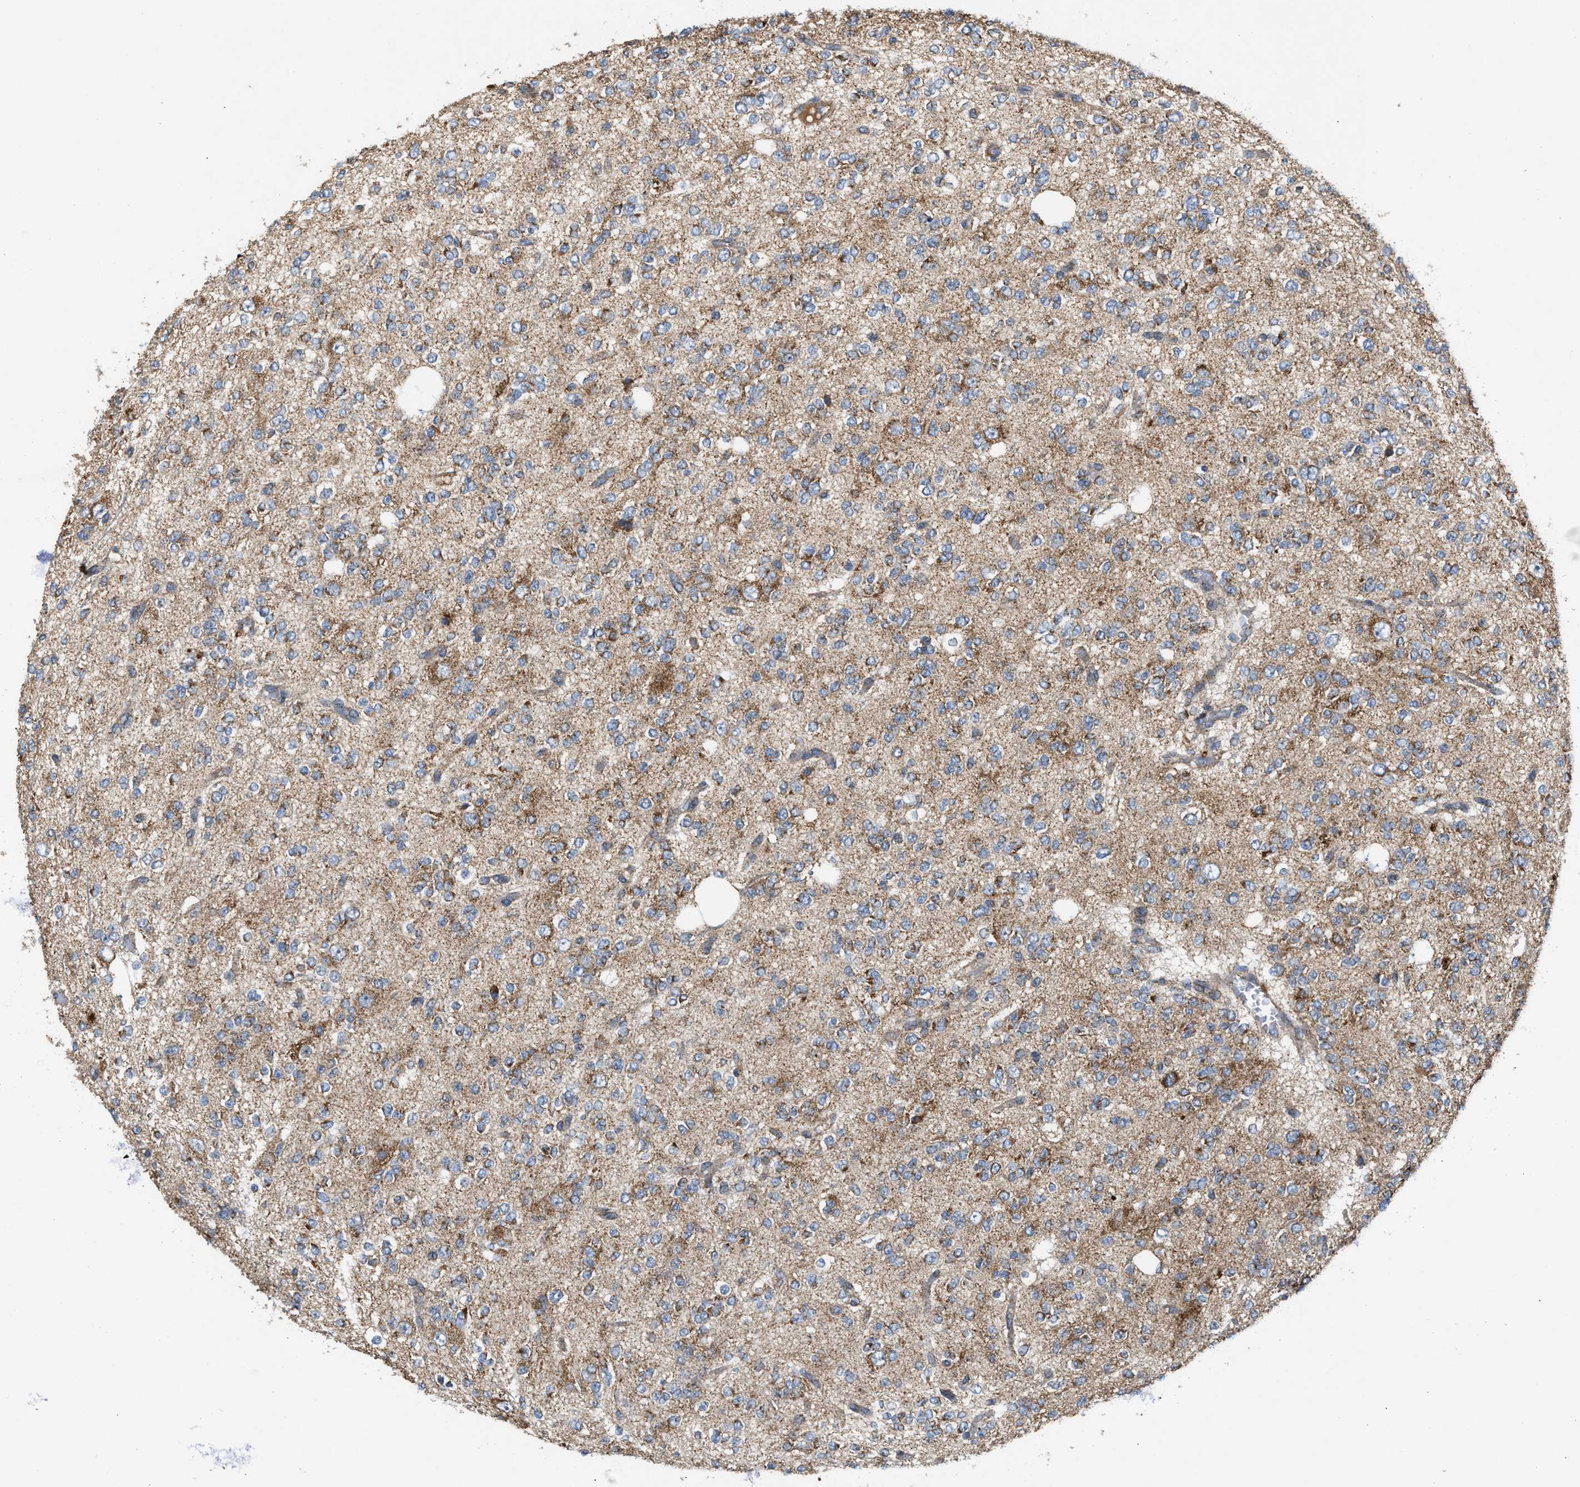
{"staining": {"intensity": "moderate", "quantity": ">75%", "location": "cytoplasmic/membranous"}, "tissue": "glioma", "cell_type": "Tumor cells", "image_type": "cancer", "snomed": [{"axis": "morphology", "description": "Glioma, malignant, Low grade"}, {"axis": "topography", "description": "Brain"}], "caption": "Immunohistochemistry (IHC) (DAB (3,3'-diaminobenzidine)) staining of glioma shows moderate cytoplasmic/membranous protein positivity in approximately >75% of tumor cells.", "gene": "TACO1", "patient": {"sex": "male", "age": 38}}